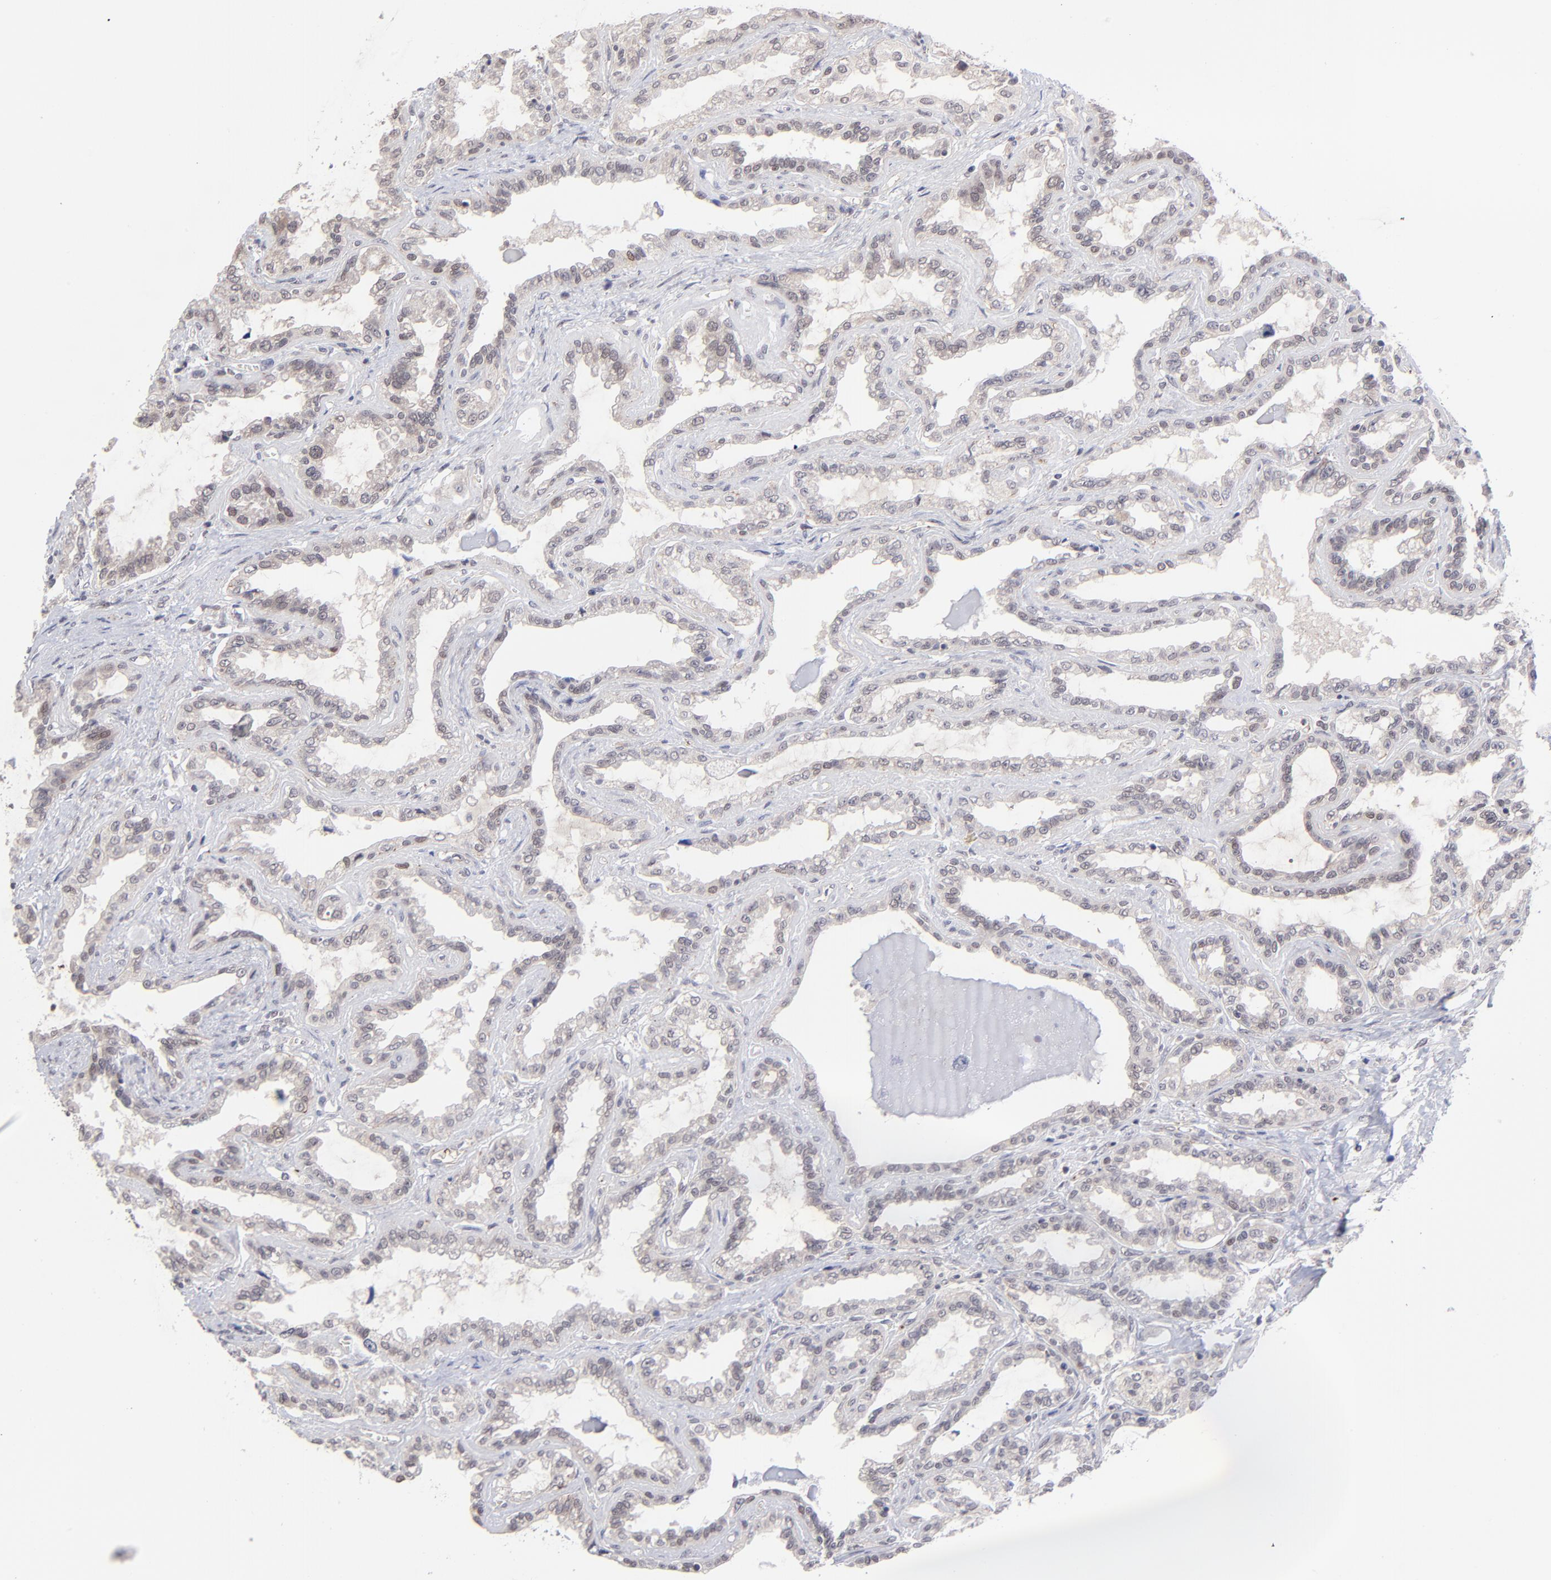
{"staining": {"intensity": "negative", "quantity": "none", "location": "none"}, "tissue": "seminal vesicle", "cell_type": "Glandular cells", "image_type": "normal", "snomed": [{"axis": "morphology", "description": "Normal tissue, NOS"}, {"axis": "morphology", "description": "Inflammation, NOS"}, {"axis": "topography", "description": "Urinary bladder"}, {"axis": "topography", "description": "Prostate"}, {"axis": "topography", "description": "Seminal veicle"}], "caption": "DAB immunohistochemical staining of normal seminal vesicle demonstrates no significant staining in glandular cells.", "gene": "ZNF419", "patient": {"sex": "male", "age": 82}}